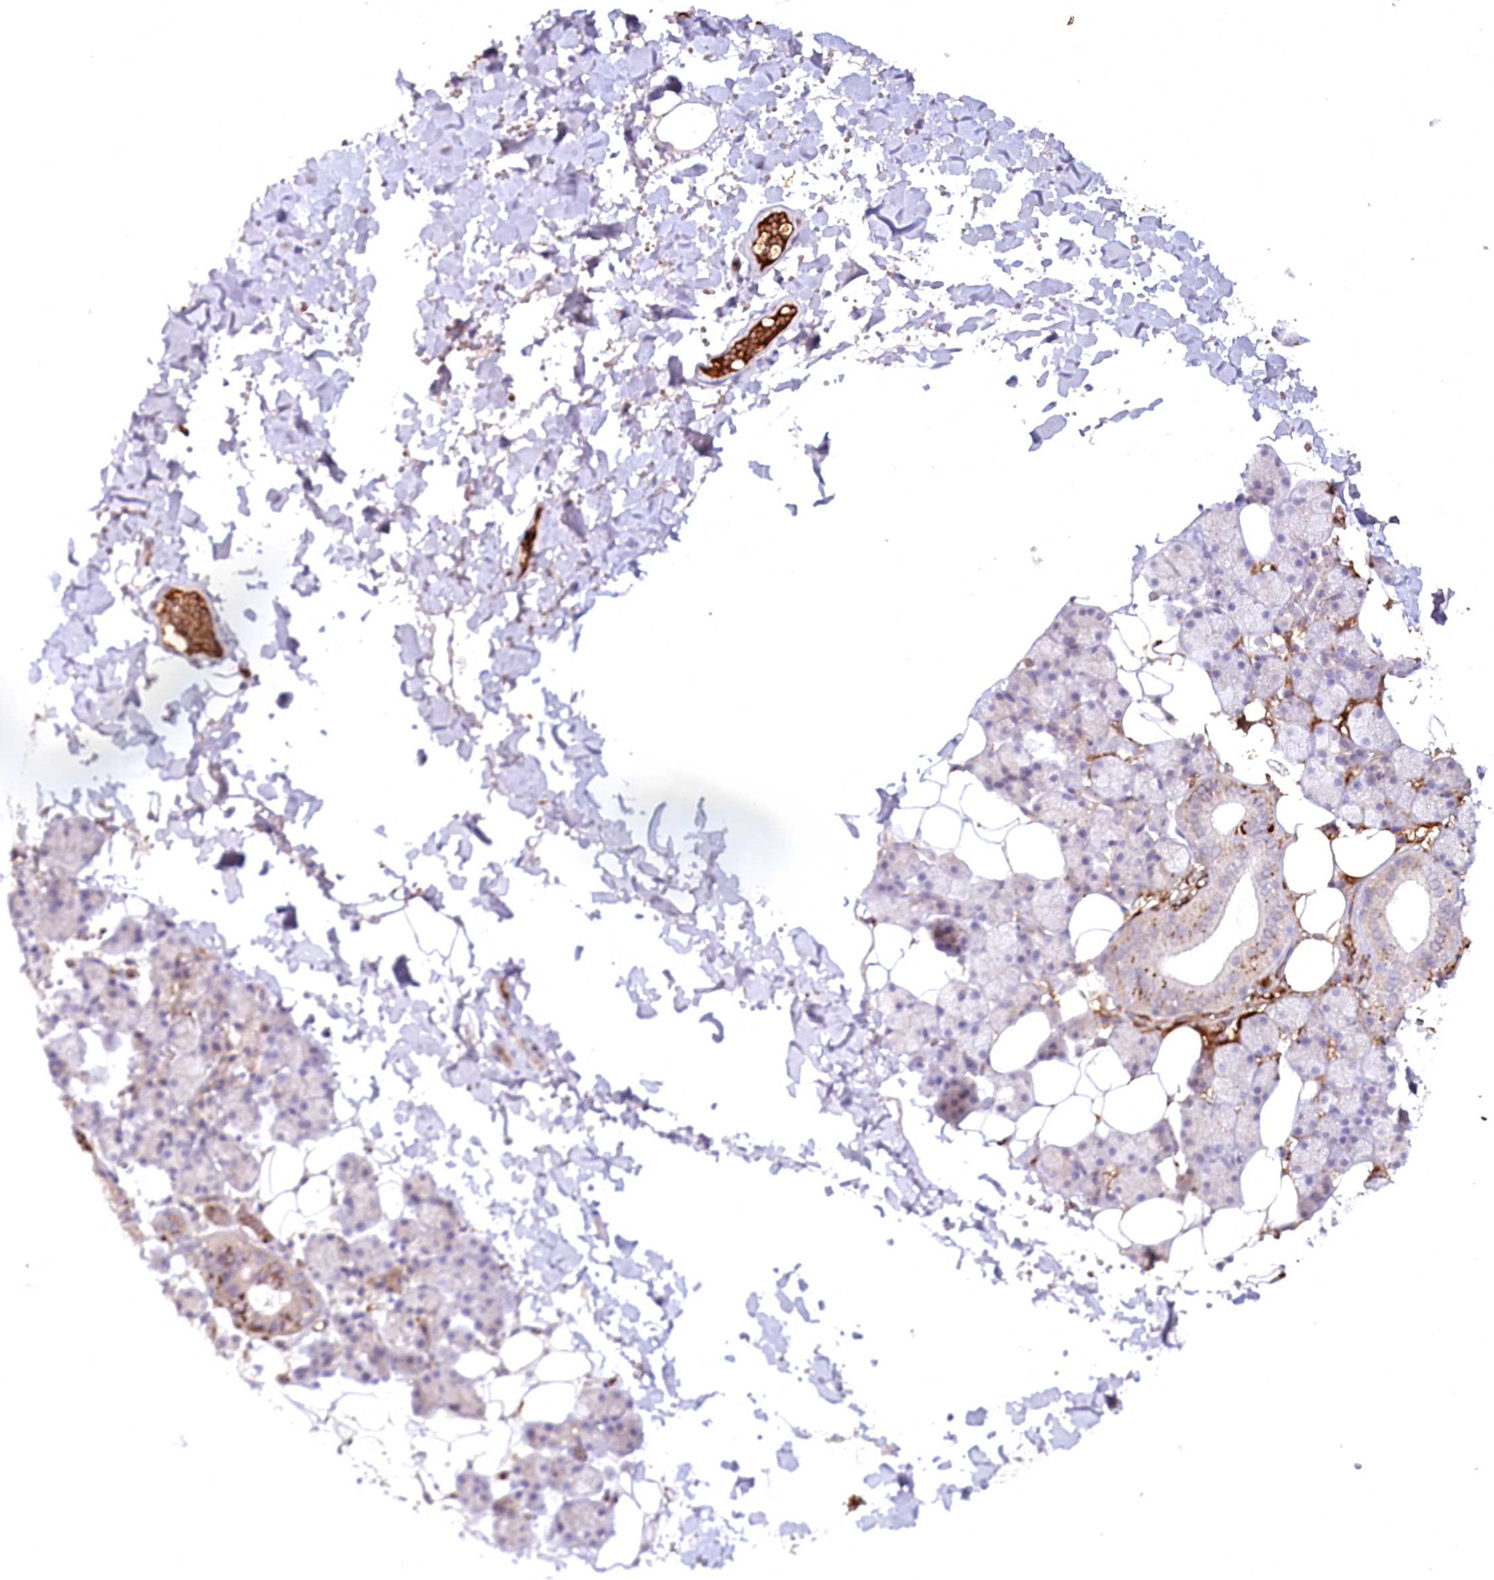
{"staining": {"intensity": "moderate", "quantity": "<25%", "location": "cytoplasmic/membranous"}, "tissue": "salivary gland", "cell_type": "Glandular cells", "image_type": "normal", "snomed": [{"axis": "morphology", "description": "Normal tissue, NOS"}, {"axis": "topography", "description": "Salivary gland"}], "caption": "Immunohistochemical staining of normal salivary gland demonstrates low levels of moderate cytoplasmic/membranous expression in about <25% of glandular cells.", "gene": "PSAPL1", "patient": {"sex": "female", "age": 33}}